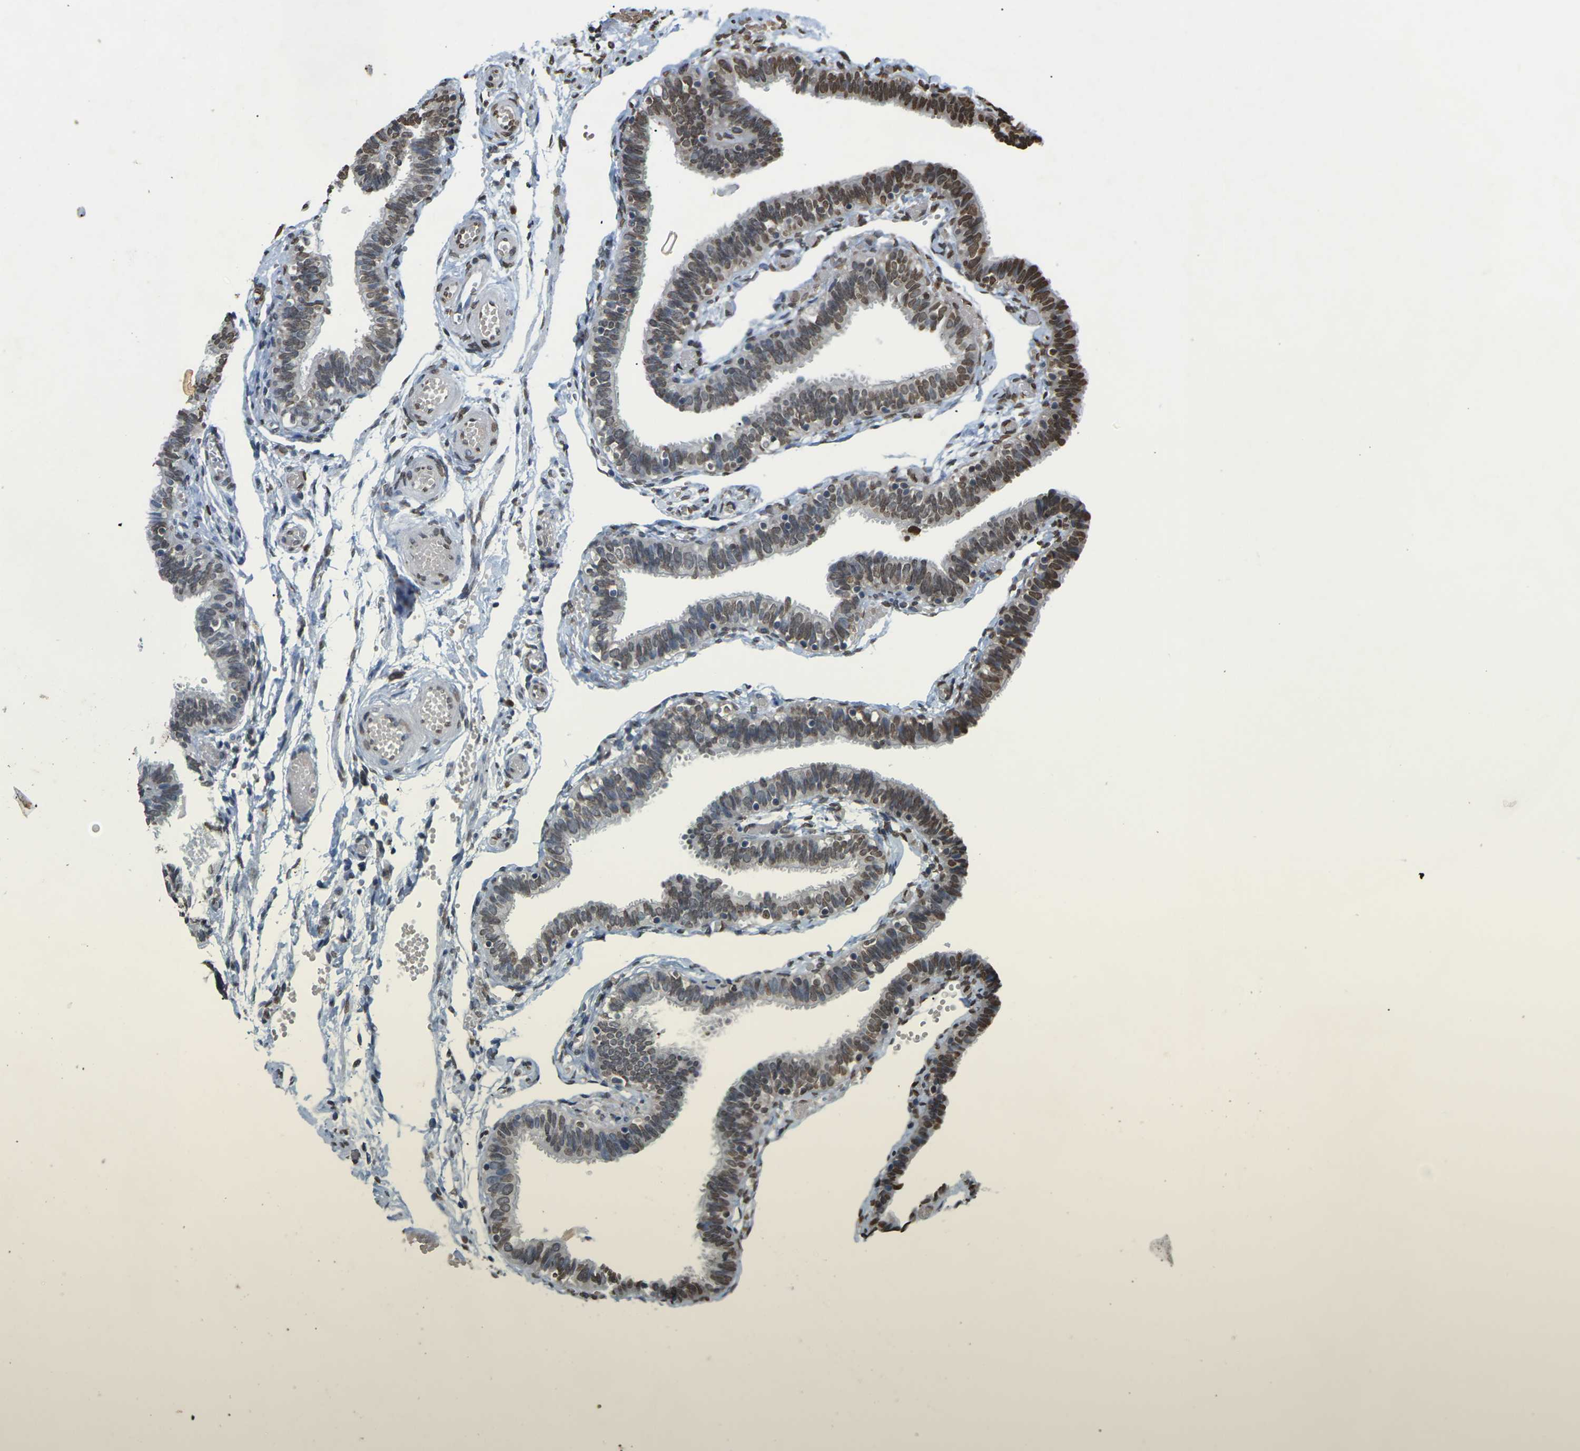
{"staining": {"intensity": "strong", "quantity": ">75%", "location": "nuclear"}, "tissue": "fallopian tube", "cell_type": "Glandular cells", "image_type": "normal", "snomed": [{"axis": "morphology", "description": "Normal tissue, NOS"}, {"axis": "topography", "description": "Fallopian tube"}], "caption": "This is an image of immunohistochemistry (IHC) staining of unremarkable fallopian tube, which shows strong positivity in the nuclear of glandular cells.", "gene": "EMSY", "patient": {"sex": "female", "age": 46}}